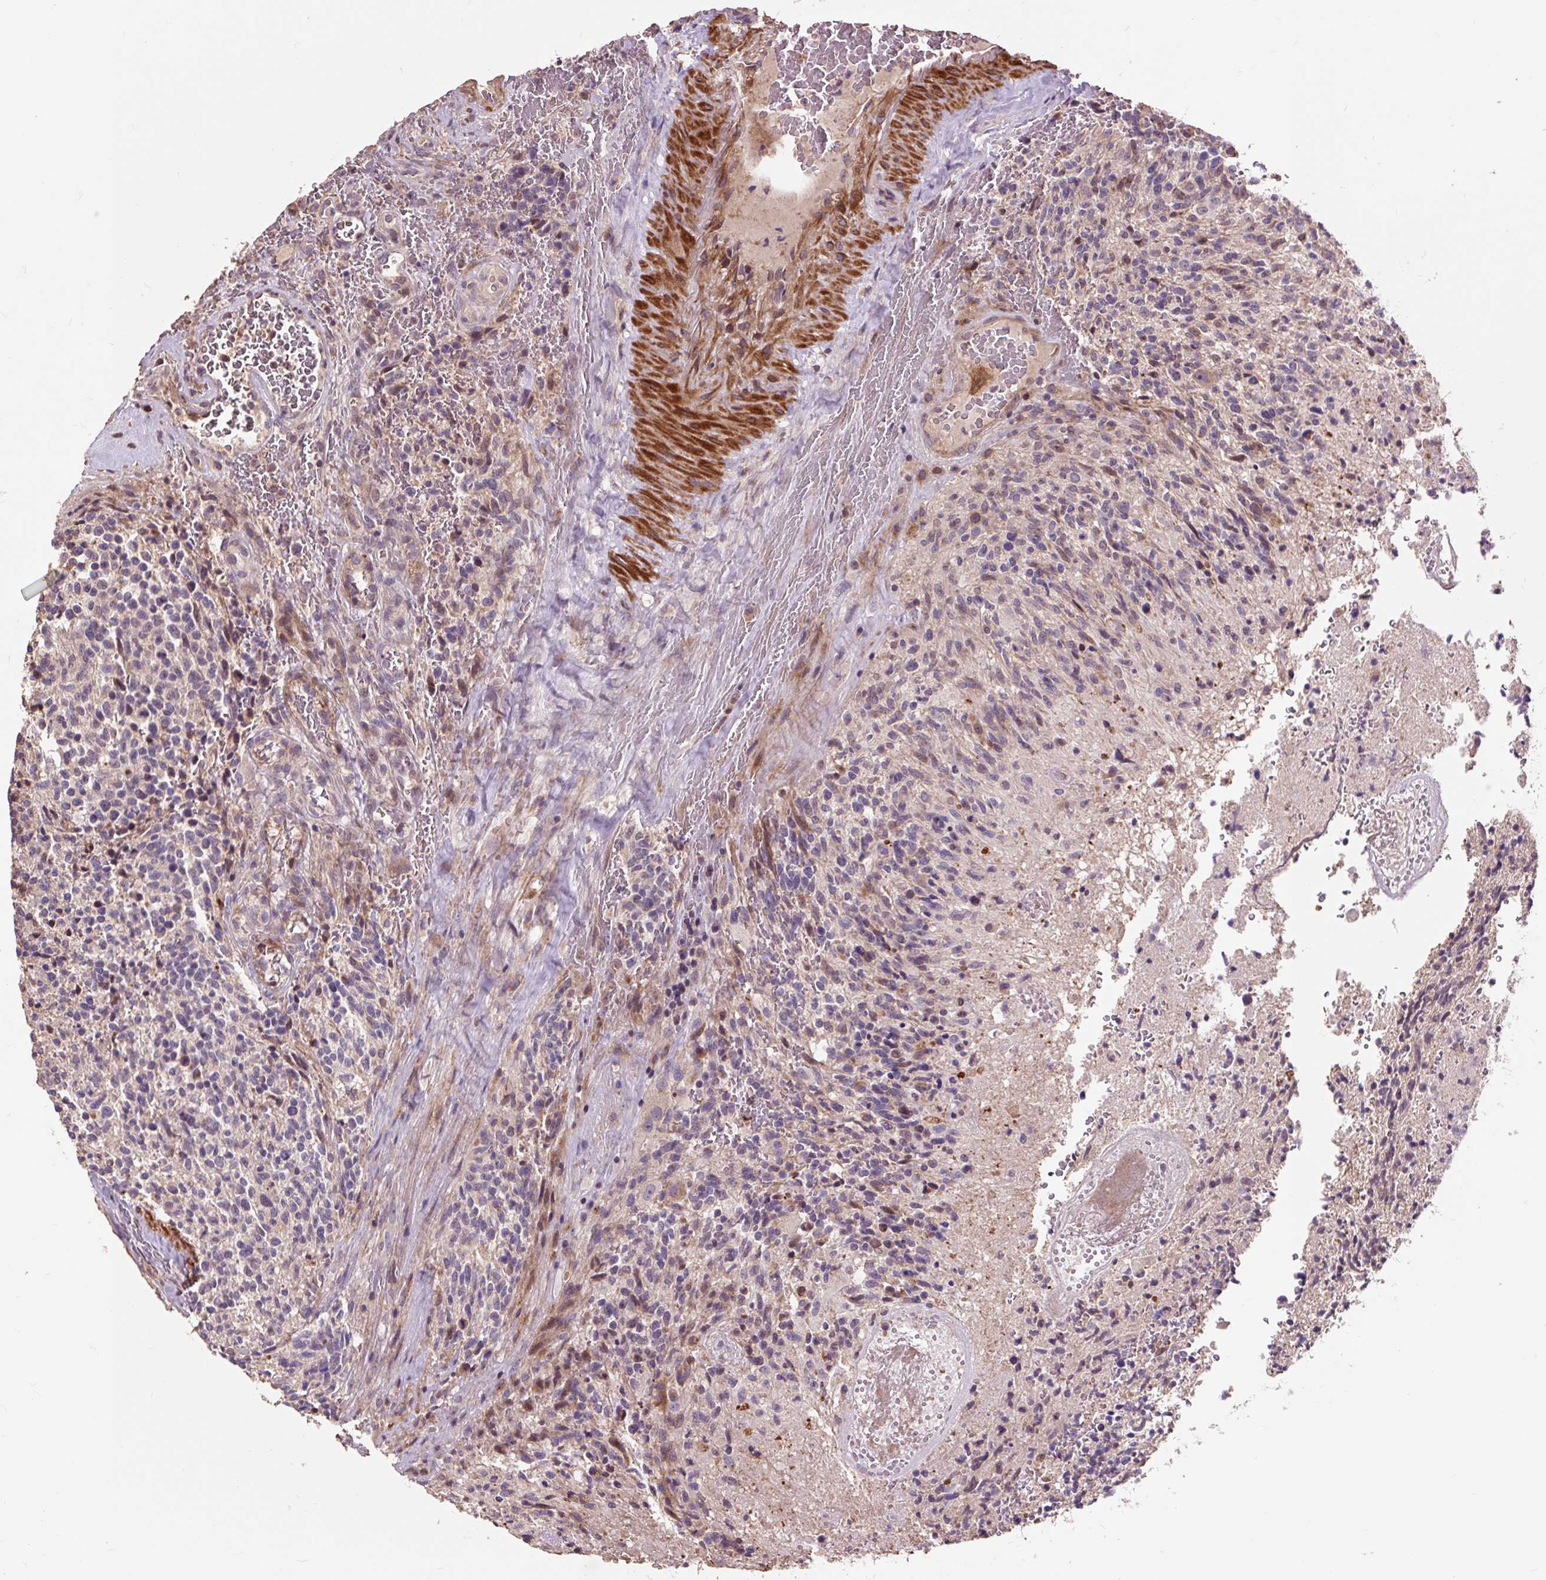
{"staining": {"intensity": "moderate", "quantity": "<25%", "location": "cytoplasmic/membranous"}, "tissue": "glioma", "cell_type": "Tumor cells", "image_type": "cancer", "snomed": [{"axis": "morphology", "description": "Glioma, malignant, High grade"}, {"axis": "topography", "description": "Brain"}], "caption": "High-grade glioma (malignant) tissue exhibits moderate cytoplasmic/membranous positivity in about <25% of tumor cells", "gene": "PRIMPOL", "patient": {"sex": "male", "age": 36}}